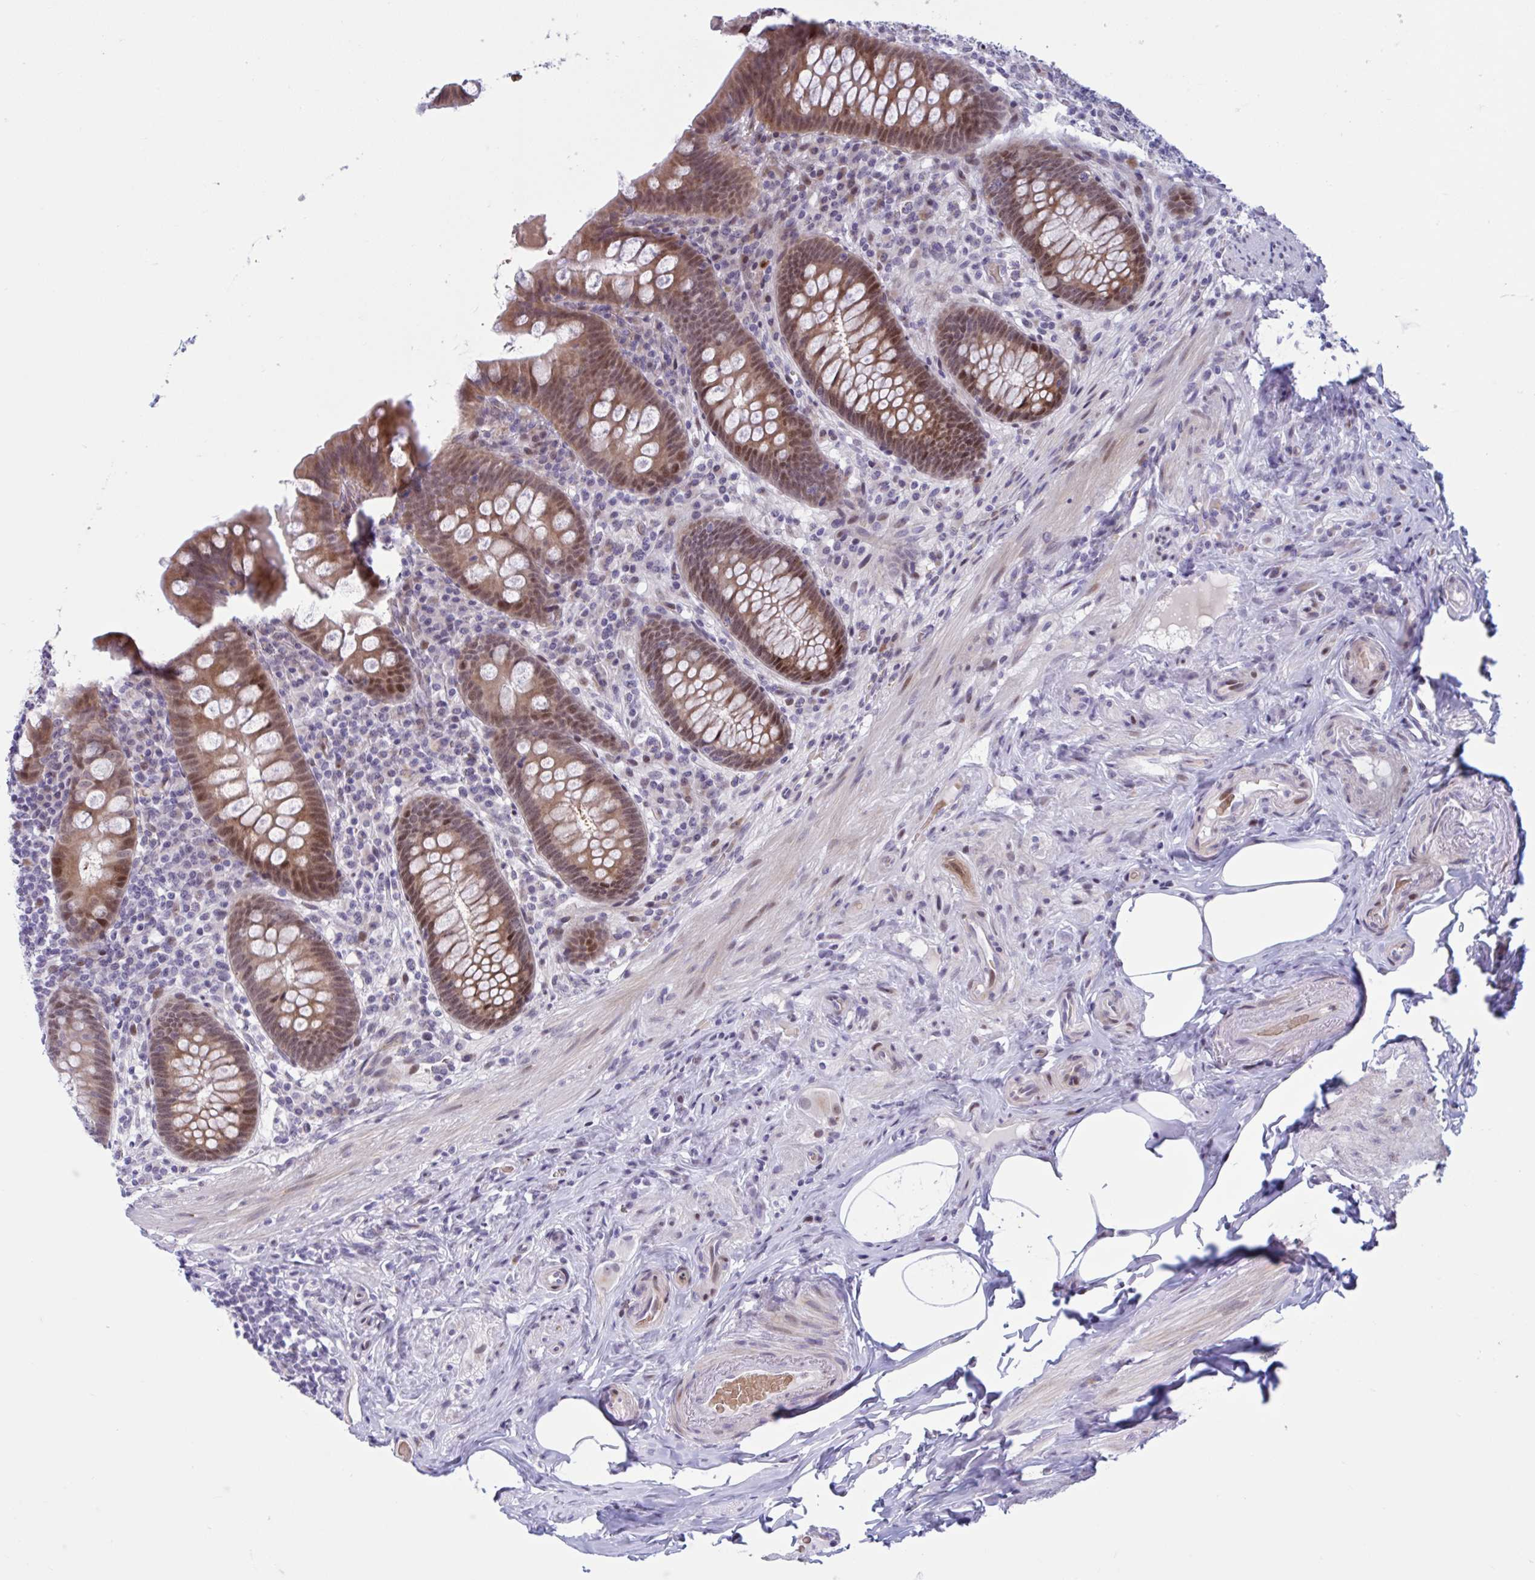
{"staining": {"intensity": "moderate", "quantity": "25%-75%", "location": "cytoplasmic/membranous,nuclear"}, "tissue": "appendix", "cell_type": "Glandular cells", "image_type": "normal", "snomed": [{"axis": "morphology", "description": "Normal tissue, NOS"}, {"axis": "topography", "description": "Appendix"}], "caption": "Protein expression by immunohistochemistry (IHC) displays moderate cytoplasmic/membranous,nuclear staining in approximately 25%-75% of glandular cells in benign appendix.", "gene": "RBL1", "patient": {"sex": "male", "age": 71}}